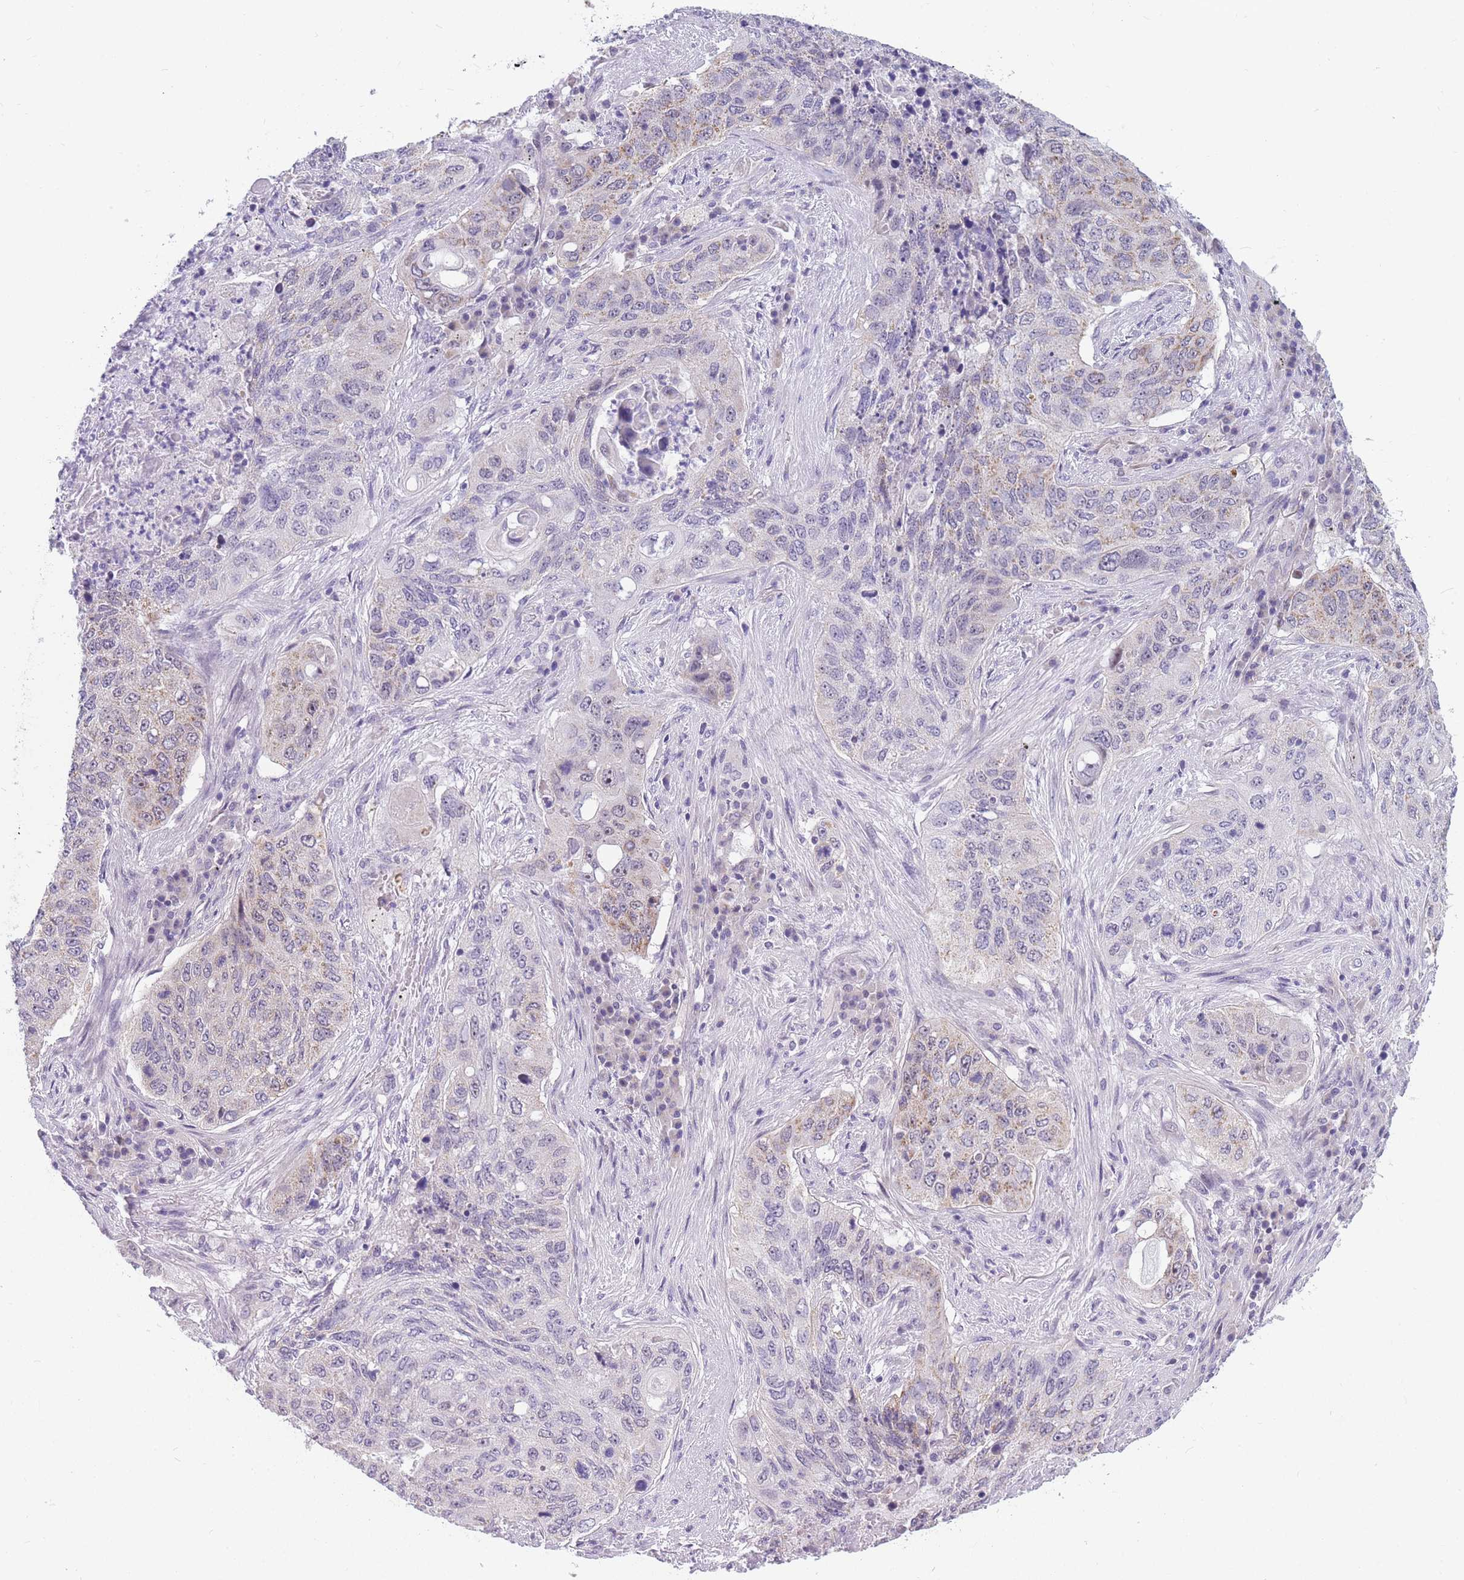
{"staining": {"intensity": "weak", "quantity": "25%-75%", "location": "cytoplasmic/membranous"}, "tissue": "lung cancer", "cell_type": "Tumor cells", "image_type": "cancer", "snomed": [{"axis": "morphology", "description": "Squamous cell carcinoma, NOS"}, {"axis": "topography", "description": "Lung"}], "caption": "IHC (DAB) staining of squamous cell carcinoma (lung) demonstrates weak cytoplasmic/membranous protein positivity in about 25%-75% of tumor cells.", "gene": "DDX49", "patient": {"sex": "female", "age": 63}}